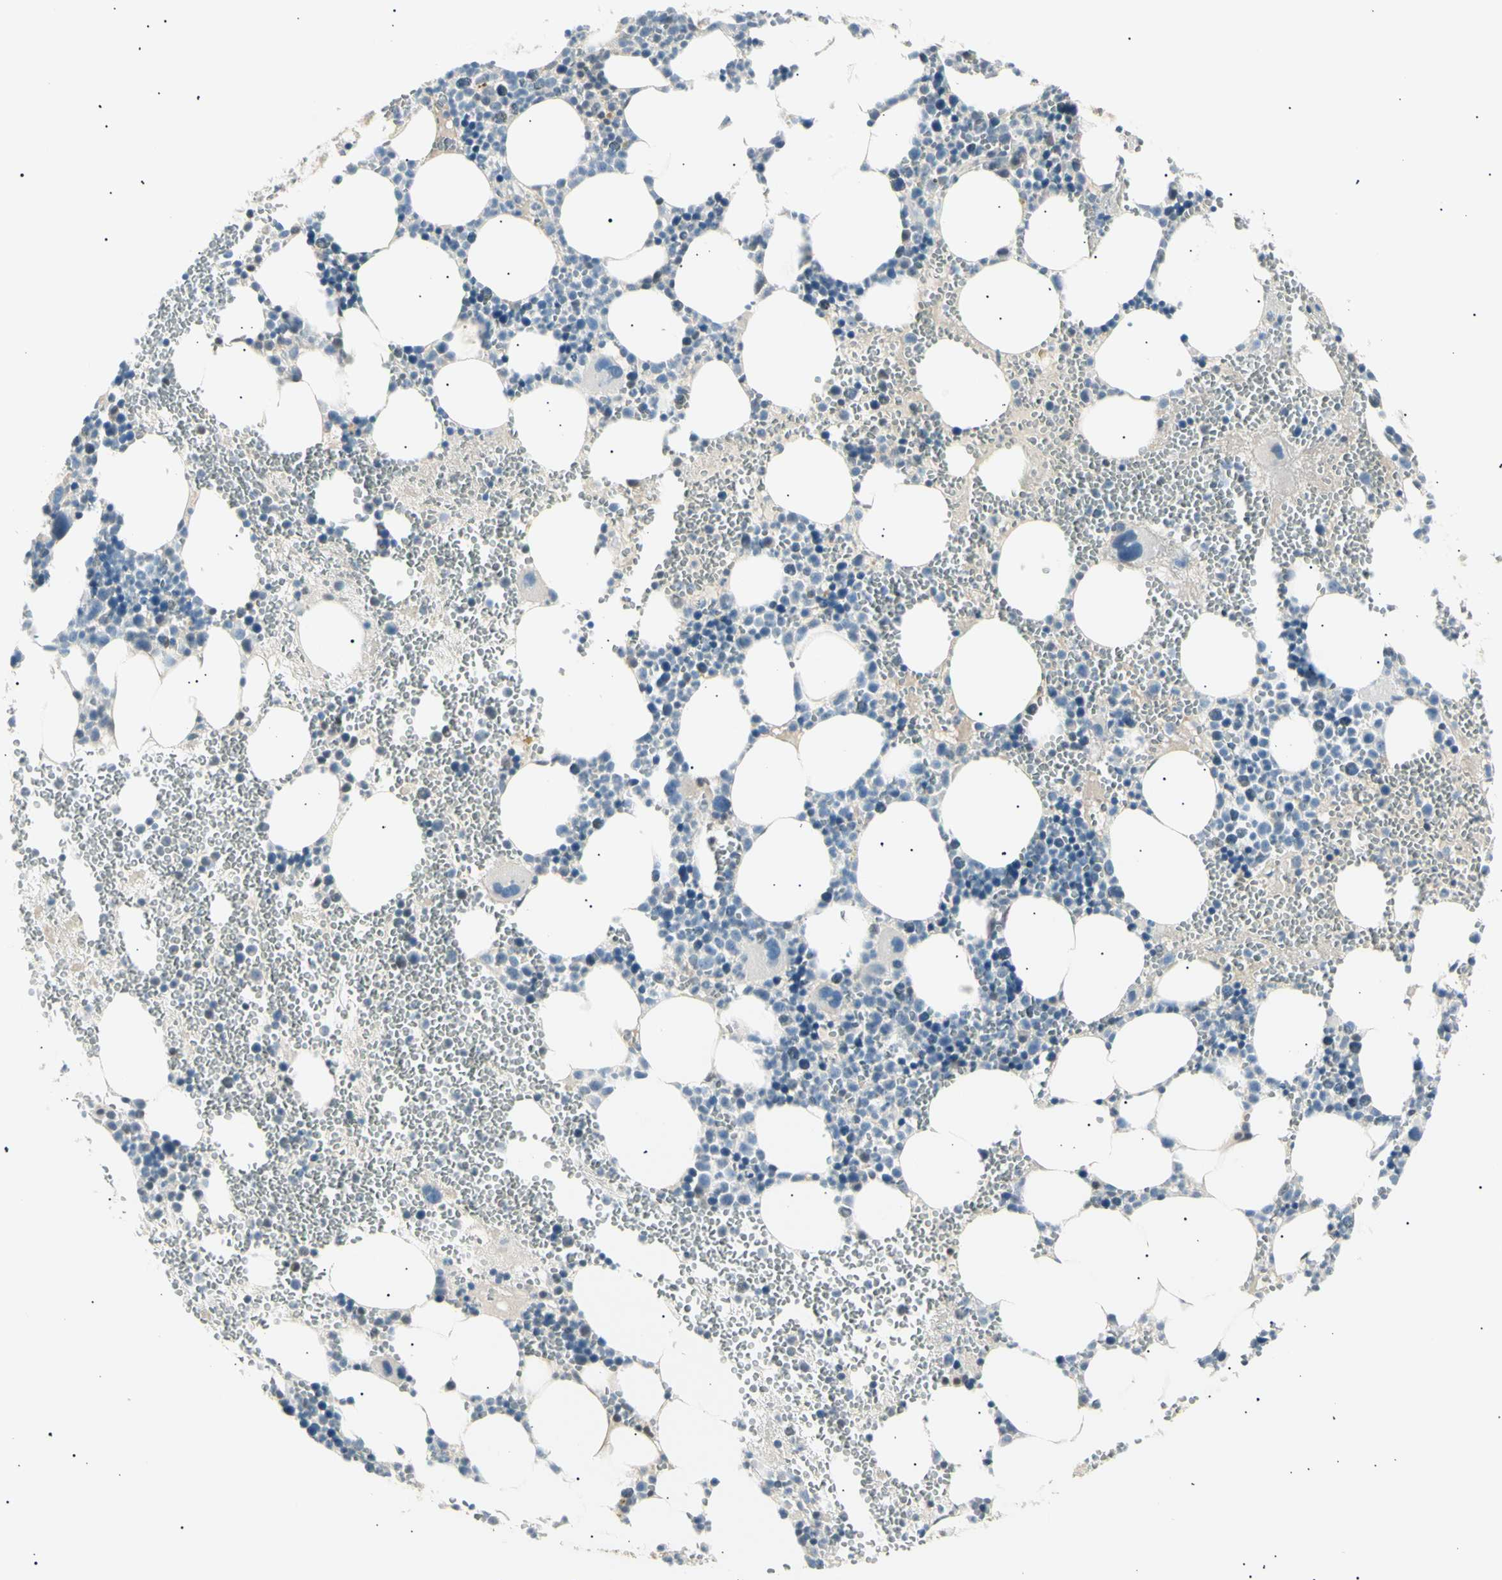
{"staining": {"intensity": "weak", "quantity": "<25%", "location": "cytoplasmic/membranous"}, "tissue": "bone marrow", "cell_type": "Hematopoietic cells", "image_type": "normal", "snomed": [{"axis": "morphology", "description": "Normal tissue, NOS"}, {"axis": "morphology", "description": "Inflammation, NOS"}, {"axis": "topography", "description": "Bone marrow"}], "caption": "The photomicrograph exhibits no staining of hematopoietic cells in benign bone marrow.", "gene": "LHPP", "patient": {"sex": "female", "age": 76}}